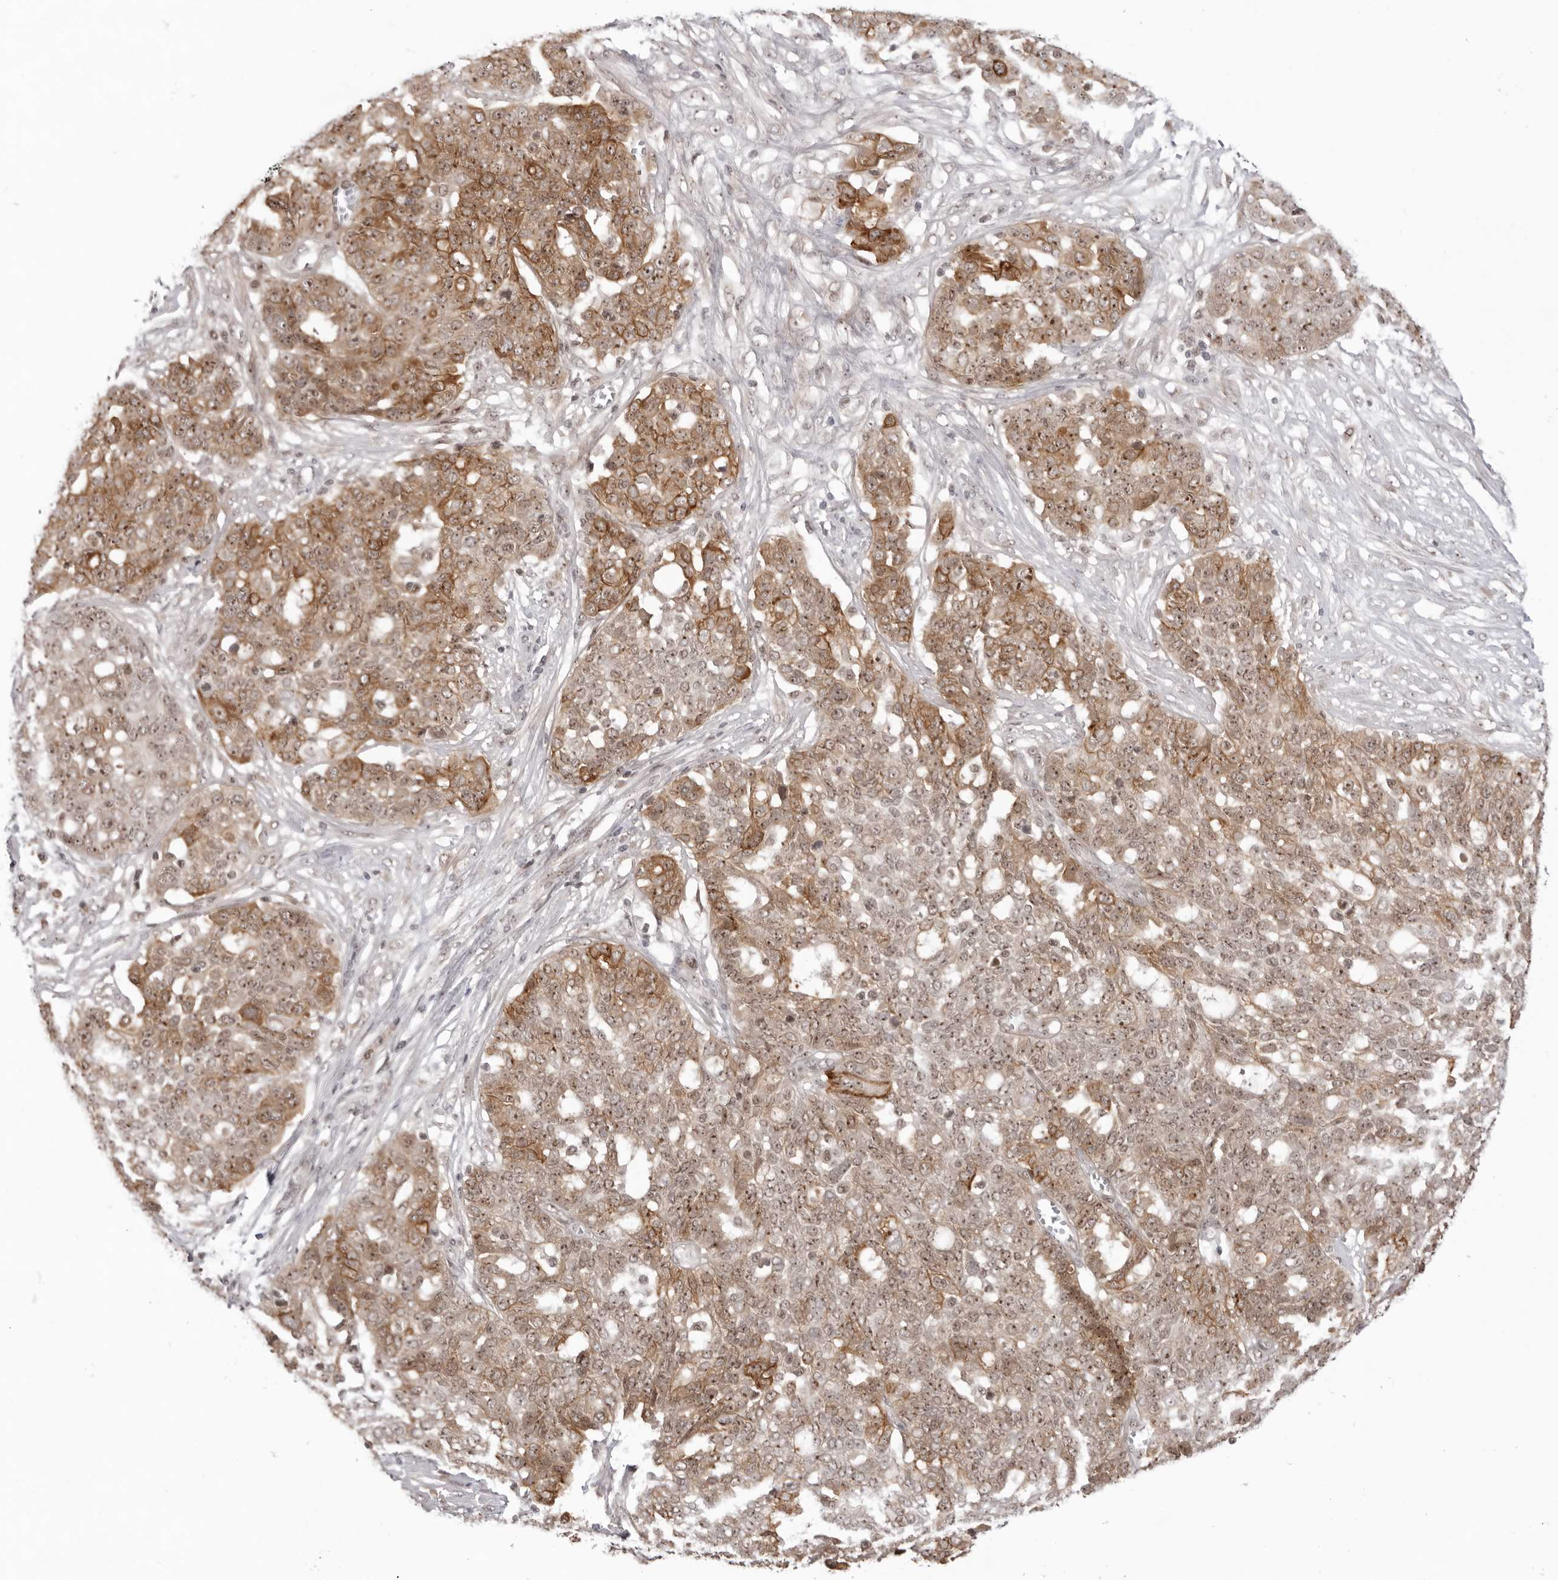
{"staining": {"intensity": "moderate", "quantity": ">75%", "location": "cytoplasmic/membranous,nuclear"}, "tissue": "ovarian cancer", "cell_type": "Tumor cells", "image_type": "cancer", "snomed": [{"axis": "morphology", "description": "Cystadenocarcinoma, serous, NOS"}, {"axis": "topography", "description": "Soft tissue"}, {"axis": "topography", "description": "Ovary"}], "caption": "IHC of ovarian serous cystadenocarcinoma displays medium levels of moderate cytoplasmic/membranous and nuclear positivity in approximately >75% of tumor cells. The staining is performed using DAB brown chromogen to label protein expression. The nuclei are counter-stained blue using hematoxylin.", "gene": "EXOSC10", "patient": {"sex": "female", "age": 57}}